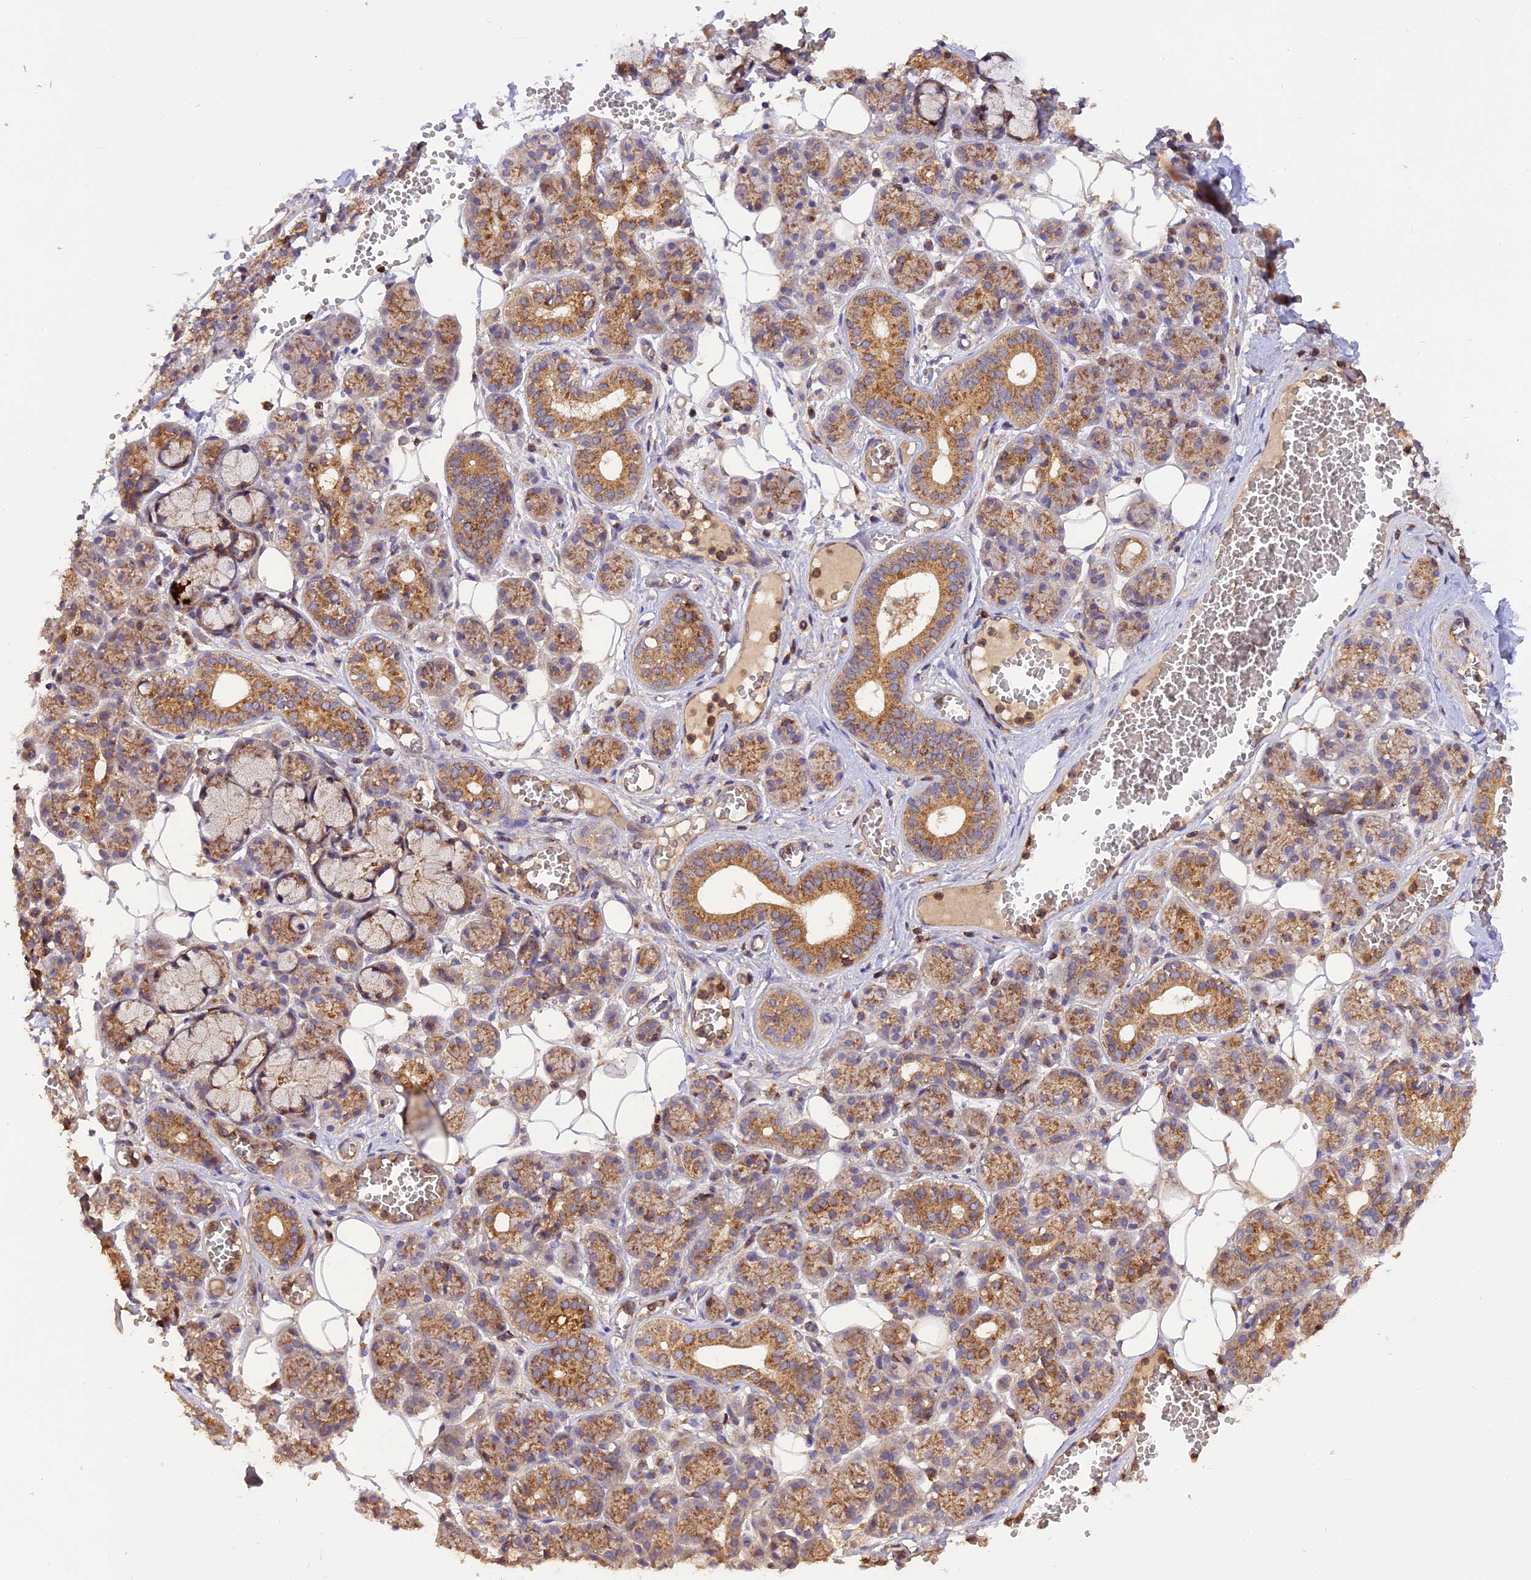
{"staining": {"intensity": "moderate", "quantity": ">75%", "location": "cytoplasmic/membranous"}, "tissue": "salivary gland", "cell_type": "Glandular cells", "image_type": "normal", "snomed": [{"axis": "morphology", "description": "Normal tissue, NOS"}, {"axis": "topography", "description": "Salivary gland"}], "caption": "Protein expression analysis of unremarkable salivary gland shows moderate cytoplasmic/membranous expression in approximately >75% of glandular cells.", "gene": "PEX3", "patient": {"sex": "male", "age": 63}}